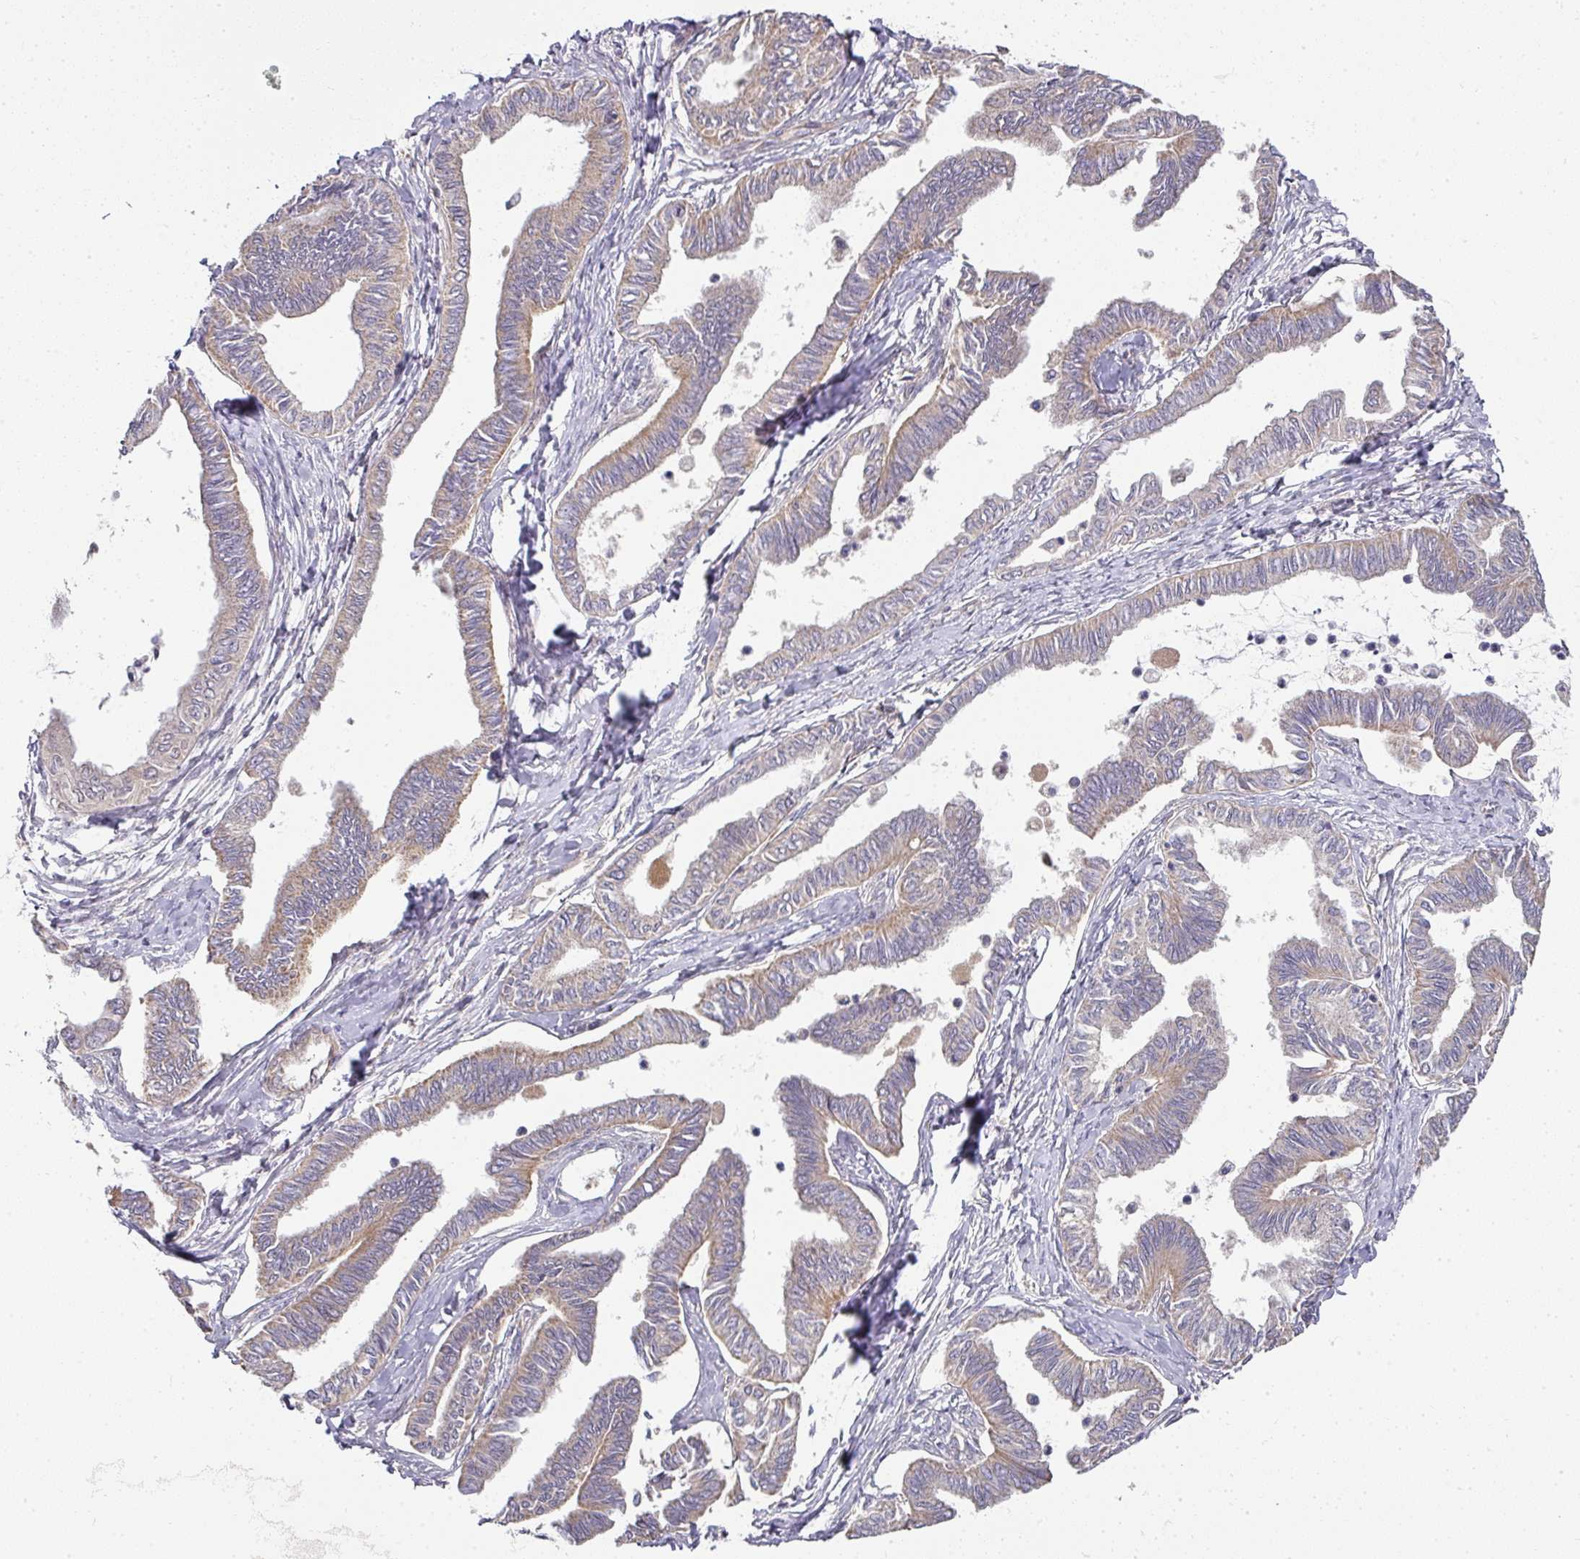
{"staining": {"intensity": "weak", "quantity": "25%-75%", "location": "cytoplasmic/membranous"}, "tissue": "ovarian cancer", "cell_type": "Tumor cells", "image_type": "cancer", "snomed": [{"axis": "morphology", "description": "Carcinoma, endometroid"}, {"axis": "topography", "description": "Ovary"}], "caption": "A photomicrograph of endometroid carcinoma (ovarian) stained for a protein shows weak cytoplasmic/membranous brown staining in tumor cells. (brown staining indicates protein expression, while blue staining denotes nuclei).", "gene": "STK35", "patient": {"sex": "female", "age": 70}}